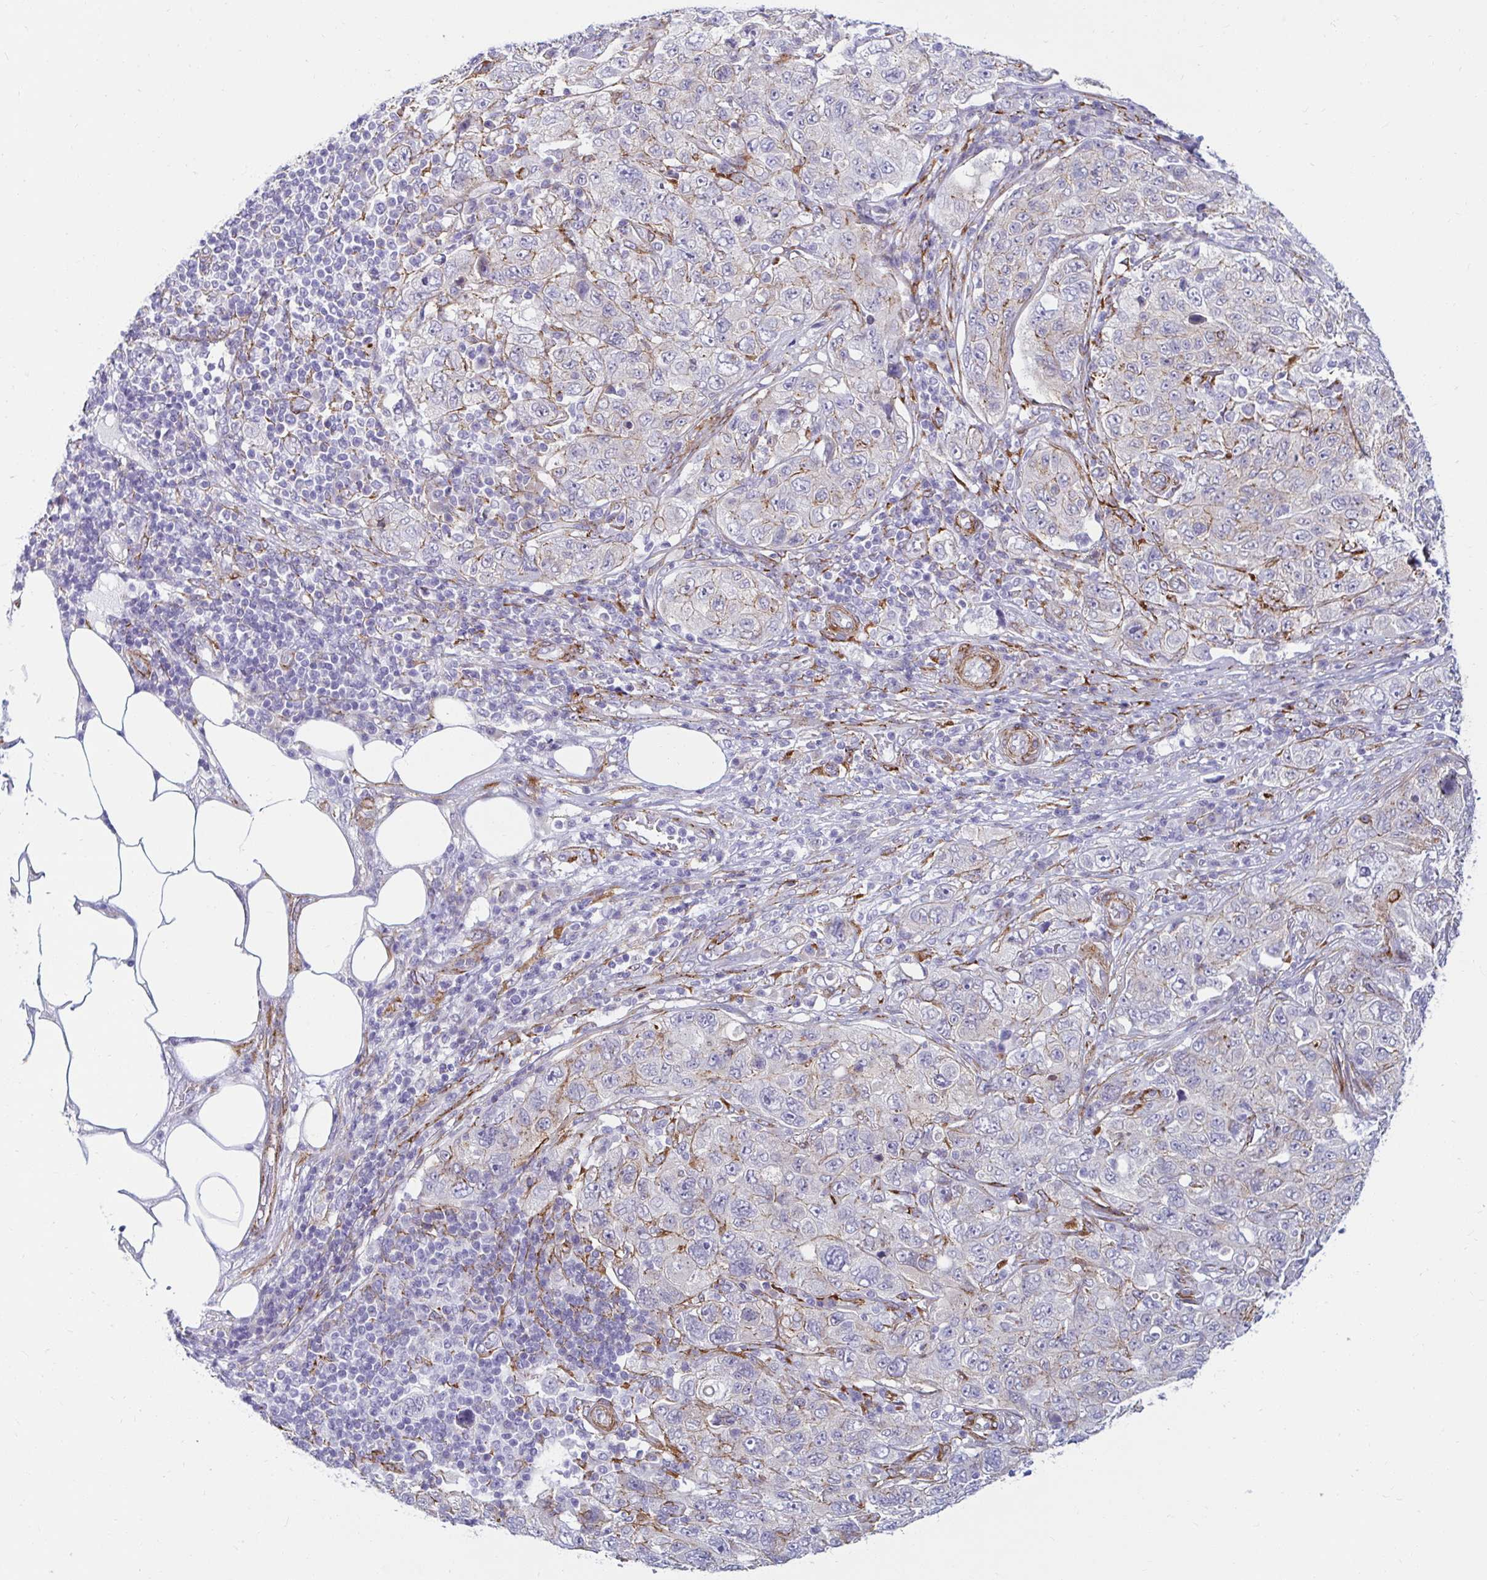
{"staining": {"intensity": "negative", "quantity": "none", "location": "none"}, "tissue": "urothelial cancer", "cell_type": "Tumor cells", "image_type": "cancer", "snomed": [{"axis": "morphology", "description": "Urothelial carcinoma, NOS"}, {"axis": "topography", "description": "Urinary bladder"}], "caption": "Tumor cells show no significant positivity in urothelial cancer. Brightfield microscopy of immunohistochemistry (IHC) stained with DAB (brown) and hematoxylin (blue), captured at high magnification.", "gene": "ANKRD62", "patient": {"sex": "male", "age": 87}}